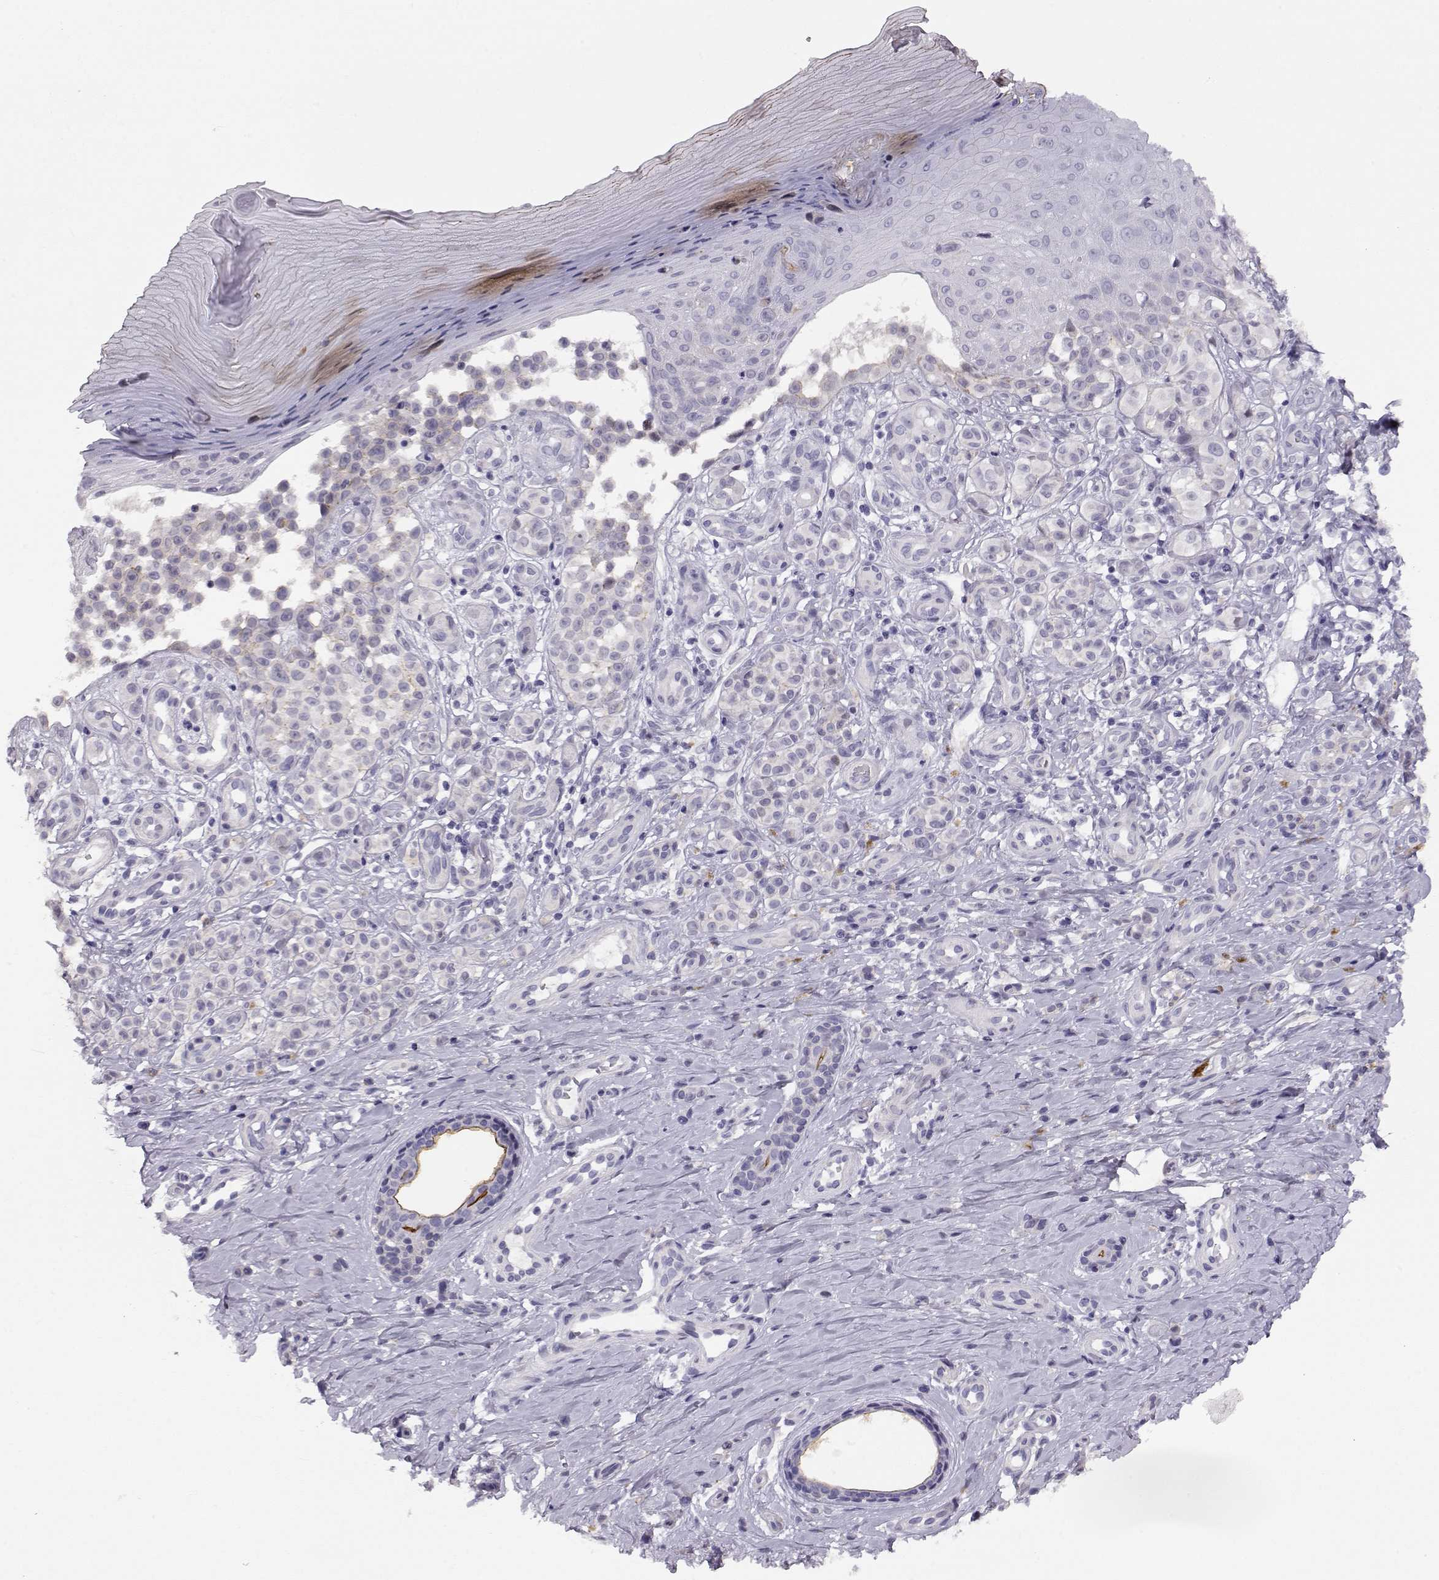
{"staining": {"intensity": "negative", "quantity": "none", "location": "none"}, "tissue": "melanoma", "cell_type": "Tumor cells", "image_type": "cancer", "snomed": [{"axis": "morphology", "description": "Malignant melanoma, NOS"}, {"axis": "topography", "description": "Skin"}], "caption": "The micrograph demonstrates no staining of tumor cells in melanoma. (Stains: DAB (3,3'-diaminobenzidine) immunohistochemistry (IHC) with hematoxylin counter stain, Microscopy: brightfield microscopy at high magnification).", "gene": "CRX", "patient": {"sex": "female", "age": 76}}